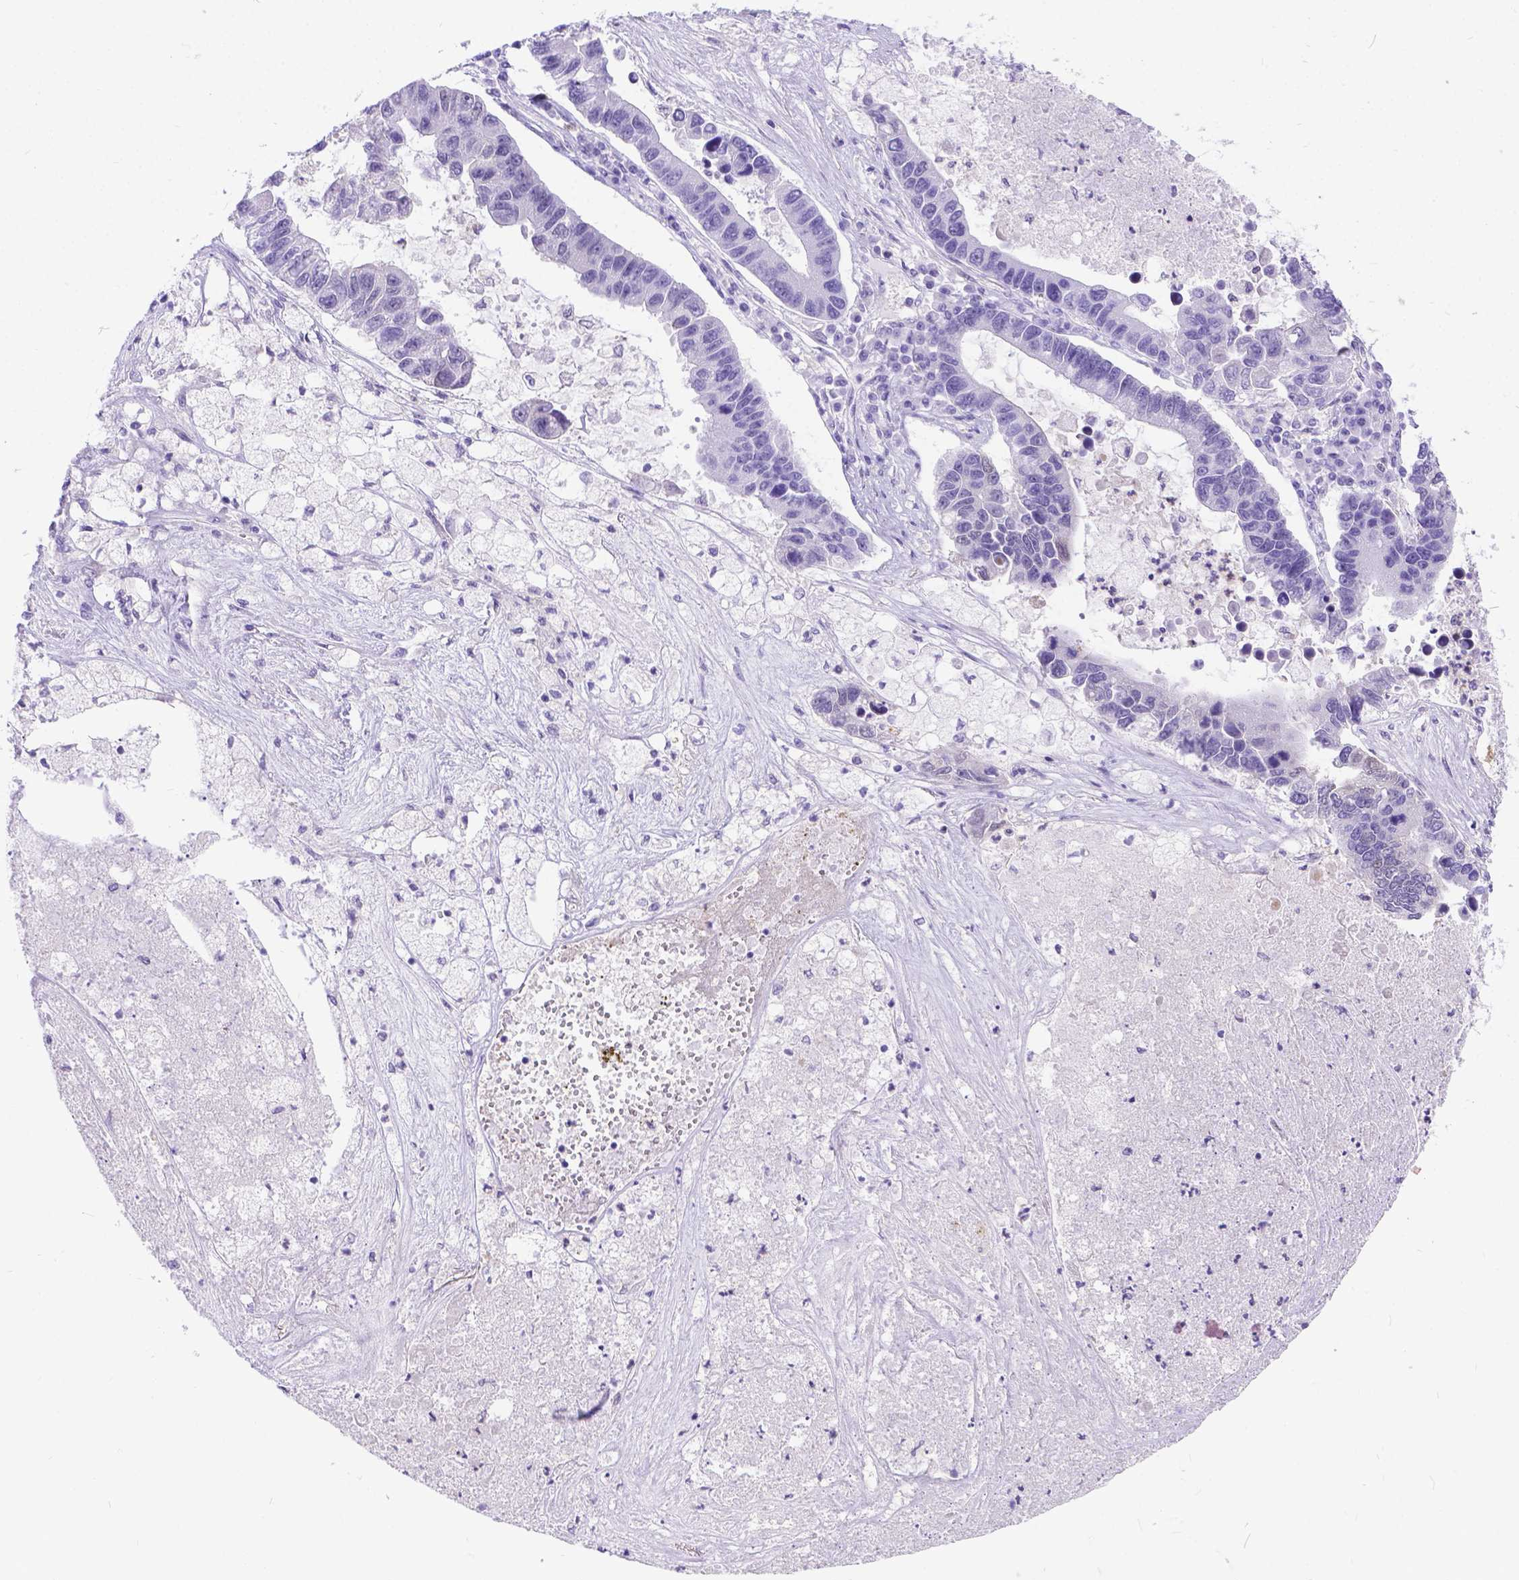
{"staining": {"intensity": "negative", "quantity": "none", "location": "none"}, "tissue": "lung cancer", "cell_type": "Tumor cells", "image_type": "cancer", "snomed": [{"axis": "morphology", "description": "Adenocarcinoma, NOS"}, {"axis": "topography", "description": "Bronchus"}, {"axis": "topography", "description": "Lung"}], "caption": "A high-resolution photomicrograph shows immunohistochemistry staining of lung cancer (adenocarcinoma), which exhibits no significant expression in tumor cells. Brightfield microscopy of immunohistochemistry stained with DAB (3,3'-diaminobenzidine) (brown) and hematoxylin (blue), captured at high magnification.", "gene": "TMEM169", "patient": {"sex": "female", "age": 51}}